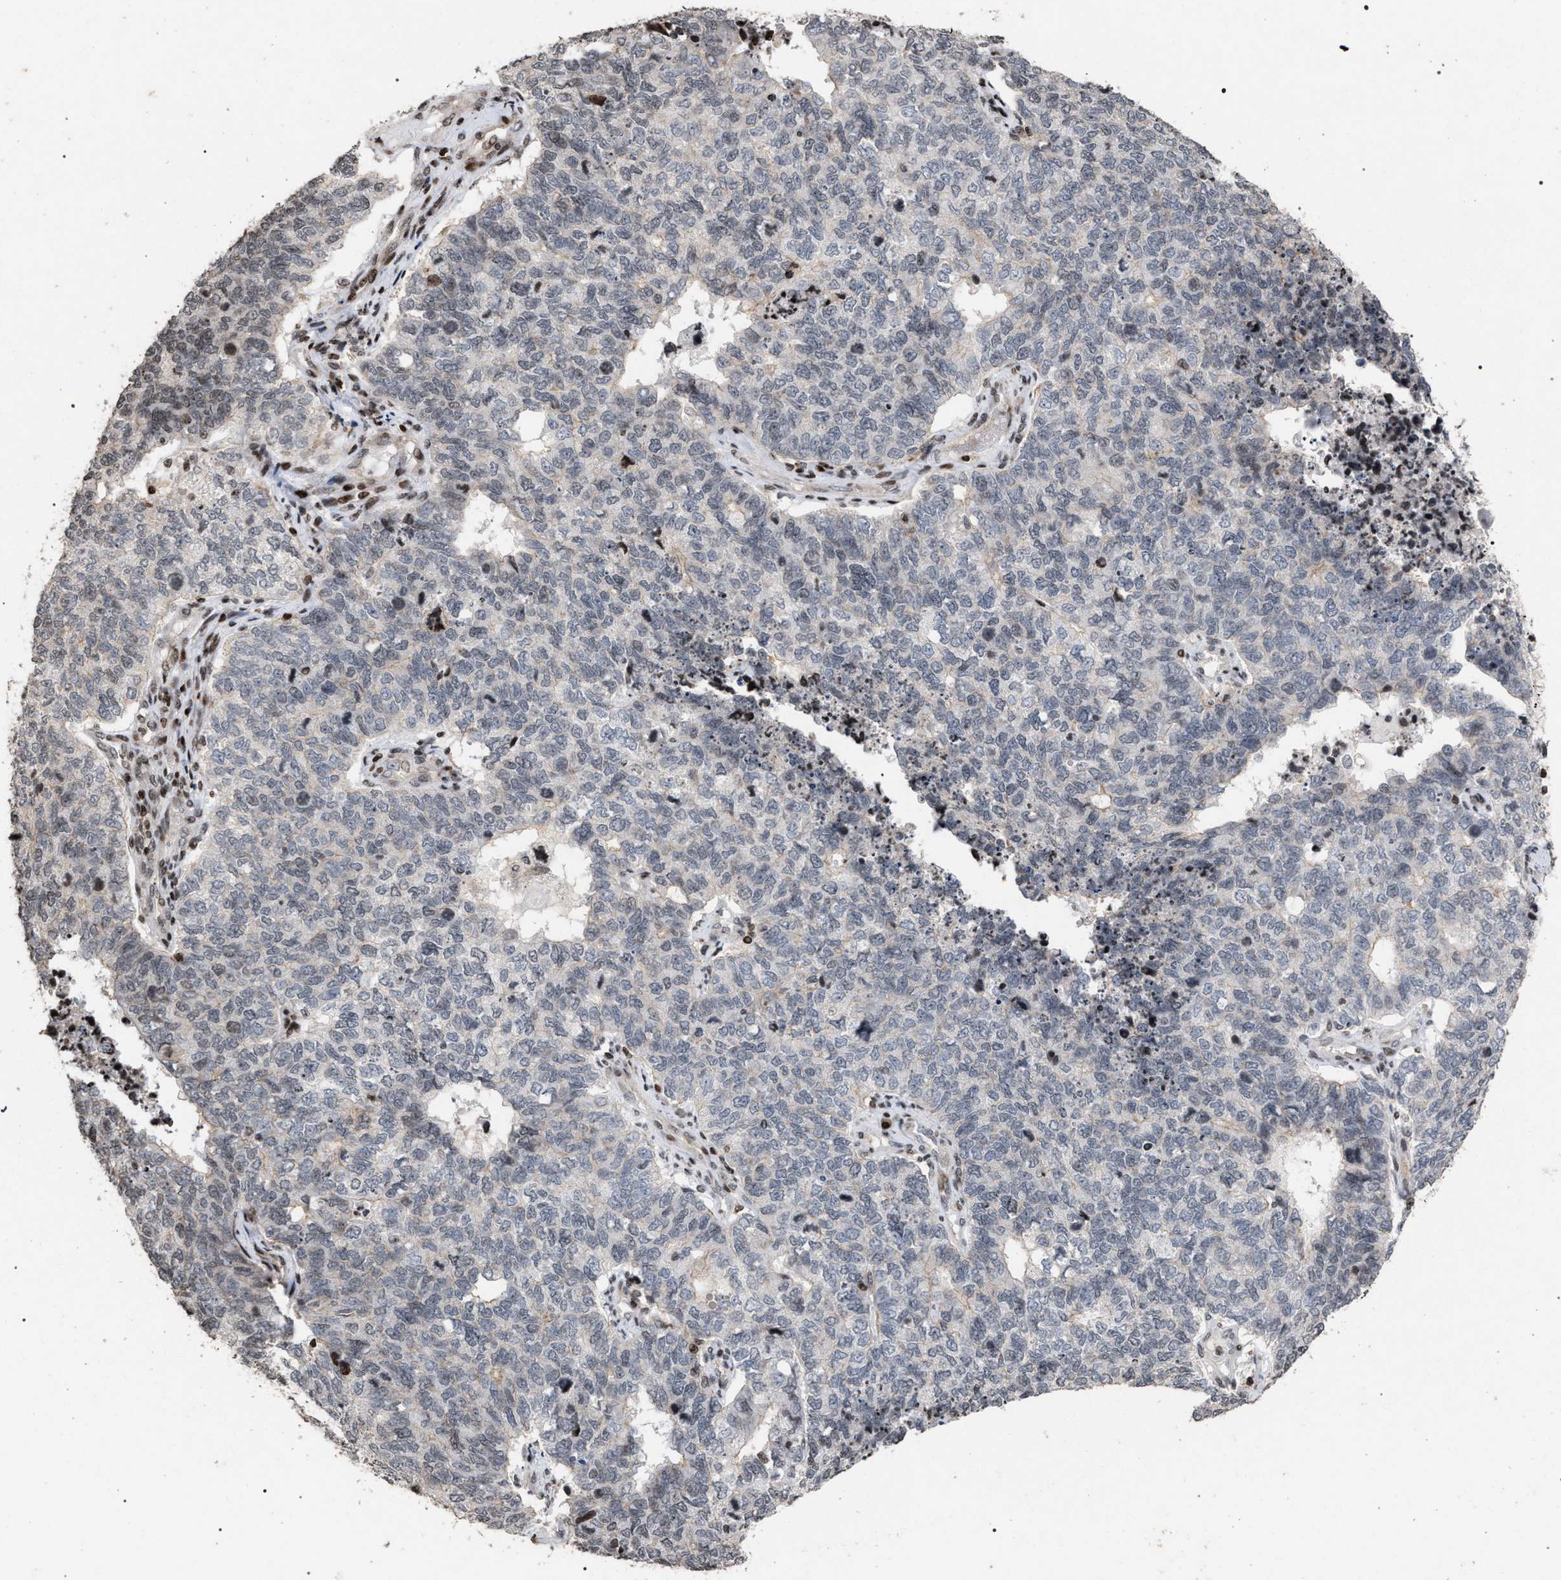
{"staining": {"intensity": "weak", "quantity": "<25%", "location": "nuclear"}, "tissue": "cervical cancer", "cell_type": "Tumor cells", "image_type": "cancer", "snomed": [{"axis": "morphology", "description": "Squamous cell carcinoma, NOS"}, {"axis": "topography", "description": "Cervix"}], "caption": "DAB immunohistochemical staining of squamous cell carcinoma (cervical) exhibits no significant staining in tumor cells.", "gene": "FOXD3", "patient": {"sex": "female", "age": 63}}